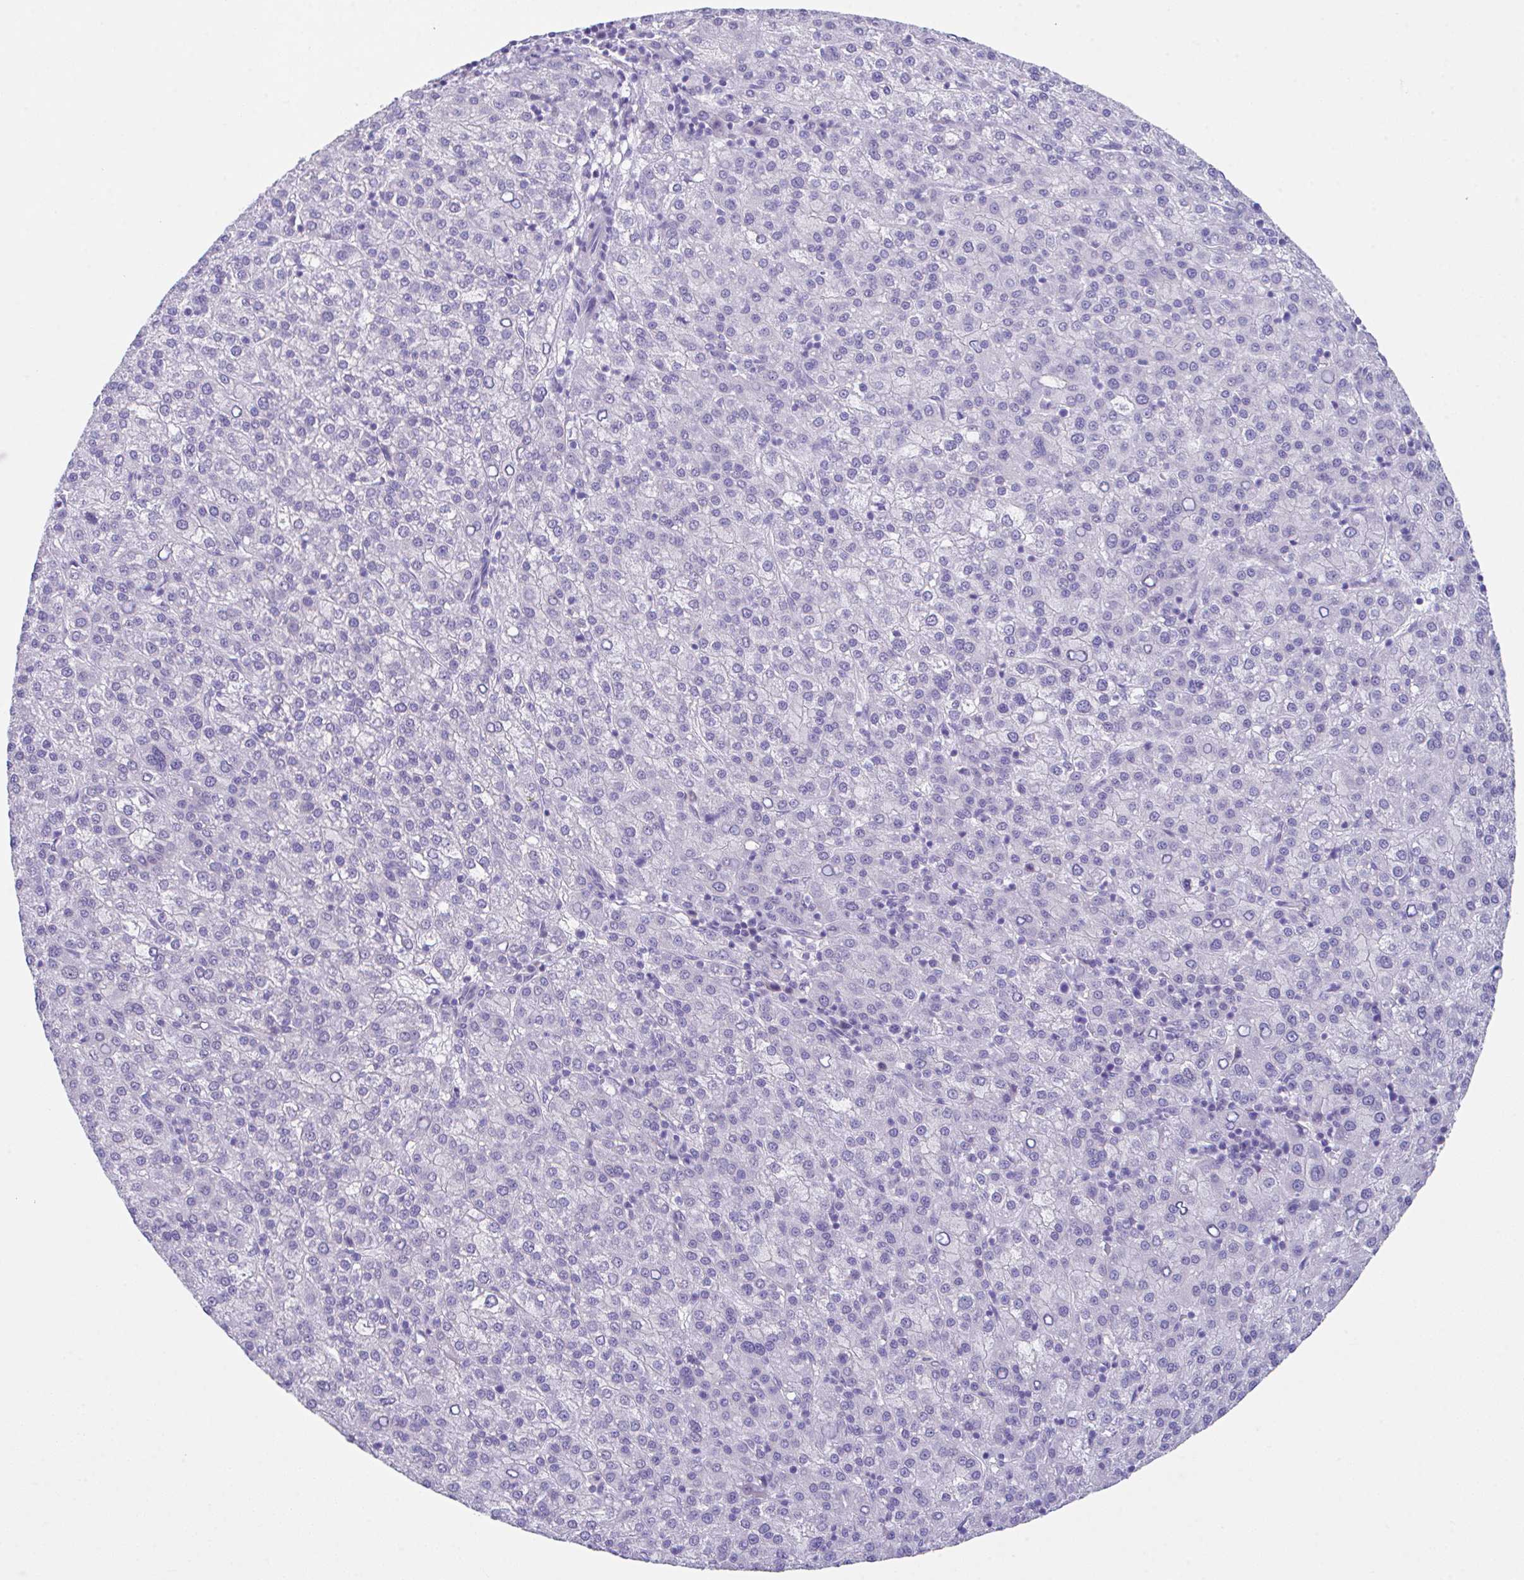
{"staining": {"intensity": "negative", "quantity": "none", "location": "none"}, "tissue": "liver cancer", "cell_type": "Tumor cells", "image_type": "cancer", "snomed": [{"axis": "morphology", "description": "Carcinoma, Hepatocellular, NOS"}, {"axis": "topography", "description": "Liver"}], "caption": "This is an immunohistochemistry micrograph of liver hepatocellular carcinoma. There is no staining in tumor cells.", "gene": "HOXB4", "patient": {"sex": "female", "age": 58}}